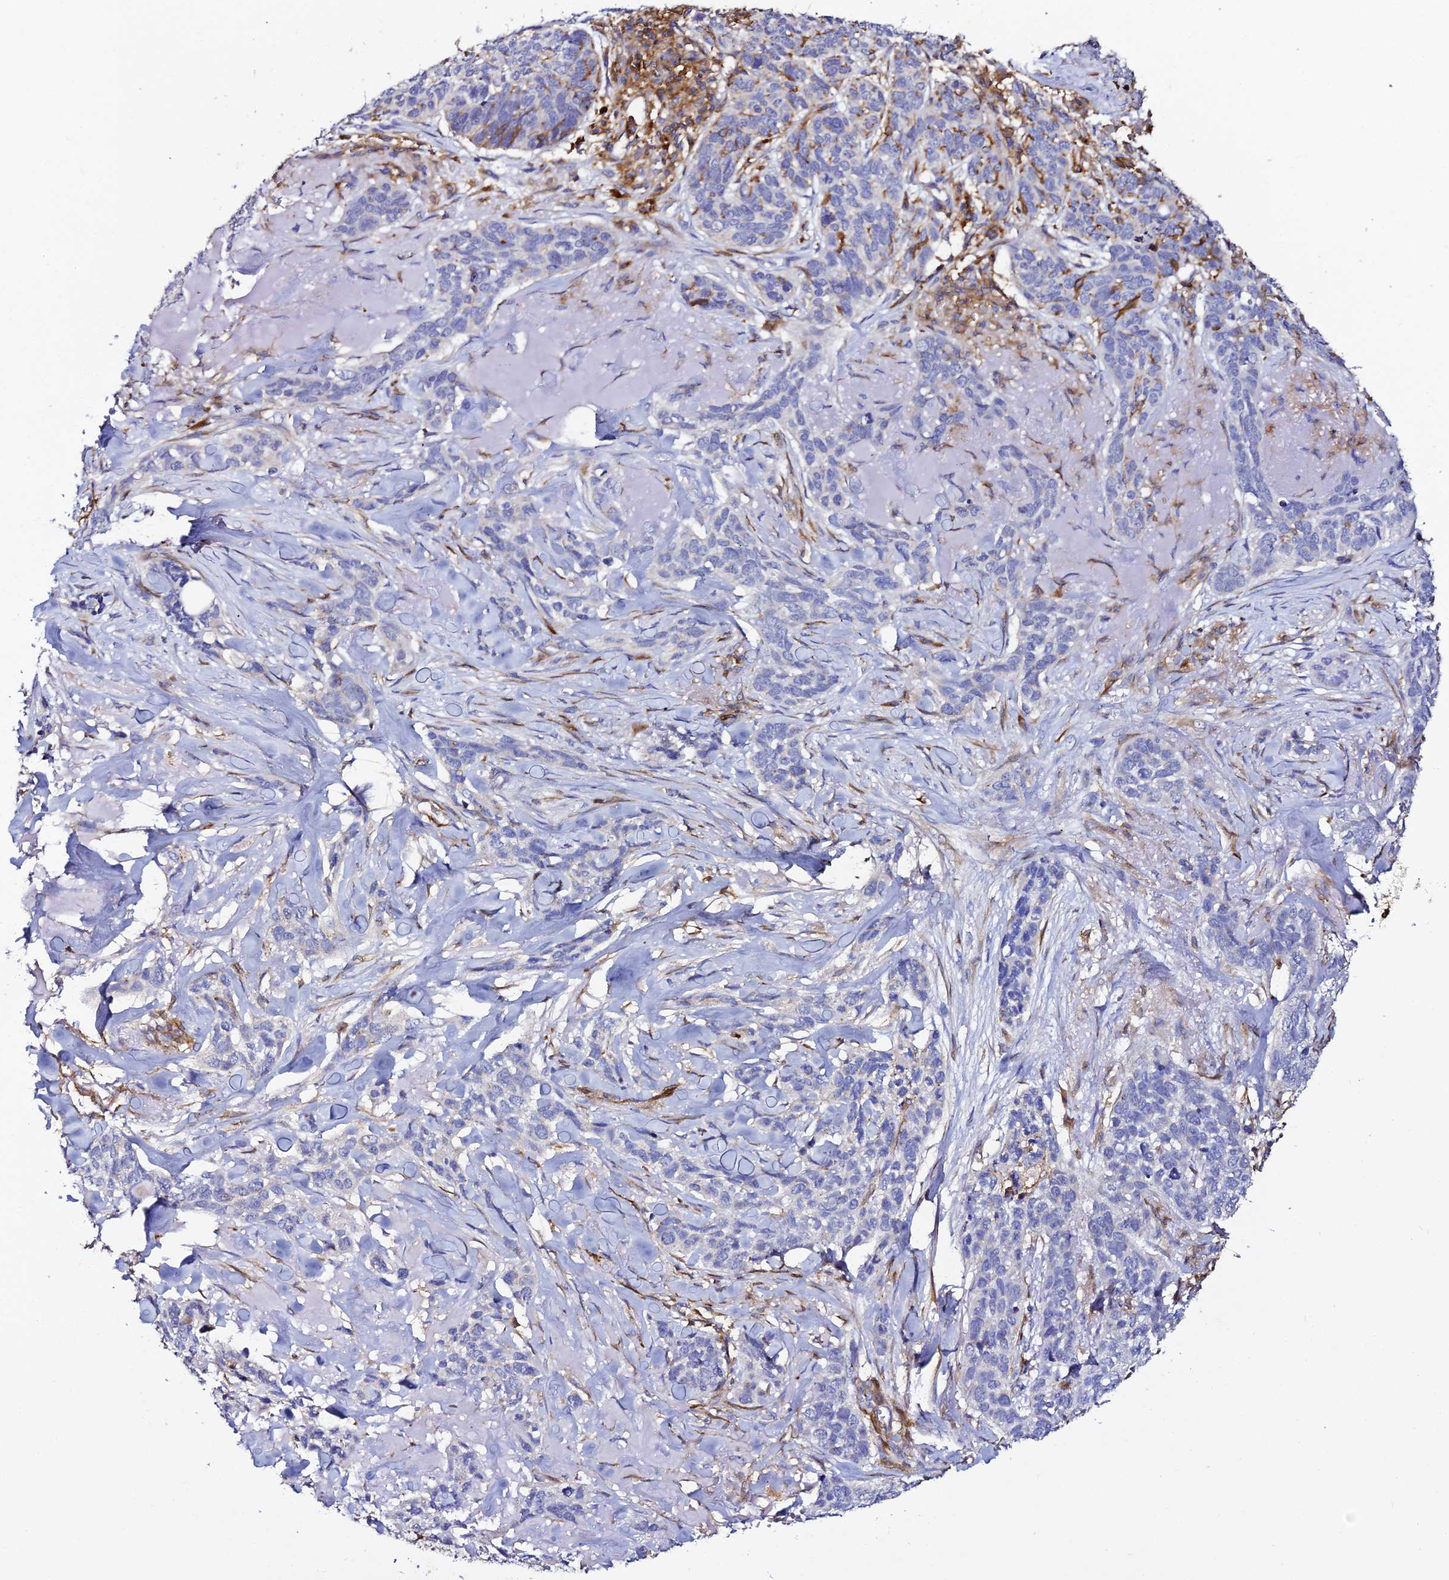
{"staining": {"intensity": "negative", "quantity": "none", "location": "none"}, "tissue": "skin cancer", "cell_type": "Tumor cells", "image_type": "cancer", "snomed": [{"axis": "morphology", "description": "Basal cell carcinoma"}, {"axis": "topography", "description": "Skin"}], "caption": "DAB (3,3'-diaminobenzidine) immunohistochemical staining of human skin cancer (basal cell carcinoma) exhibits no significant staining in tumor cells.", "gene": "TRPV2", "patient": {"sex": "male", "age": 86}}